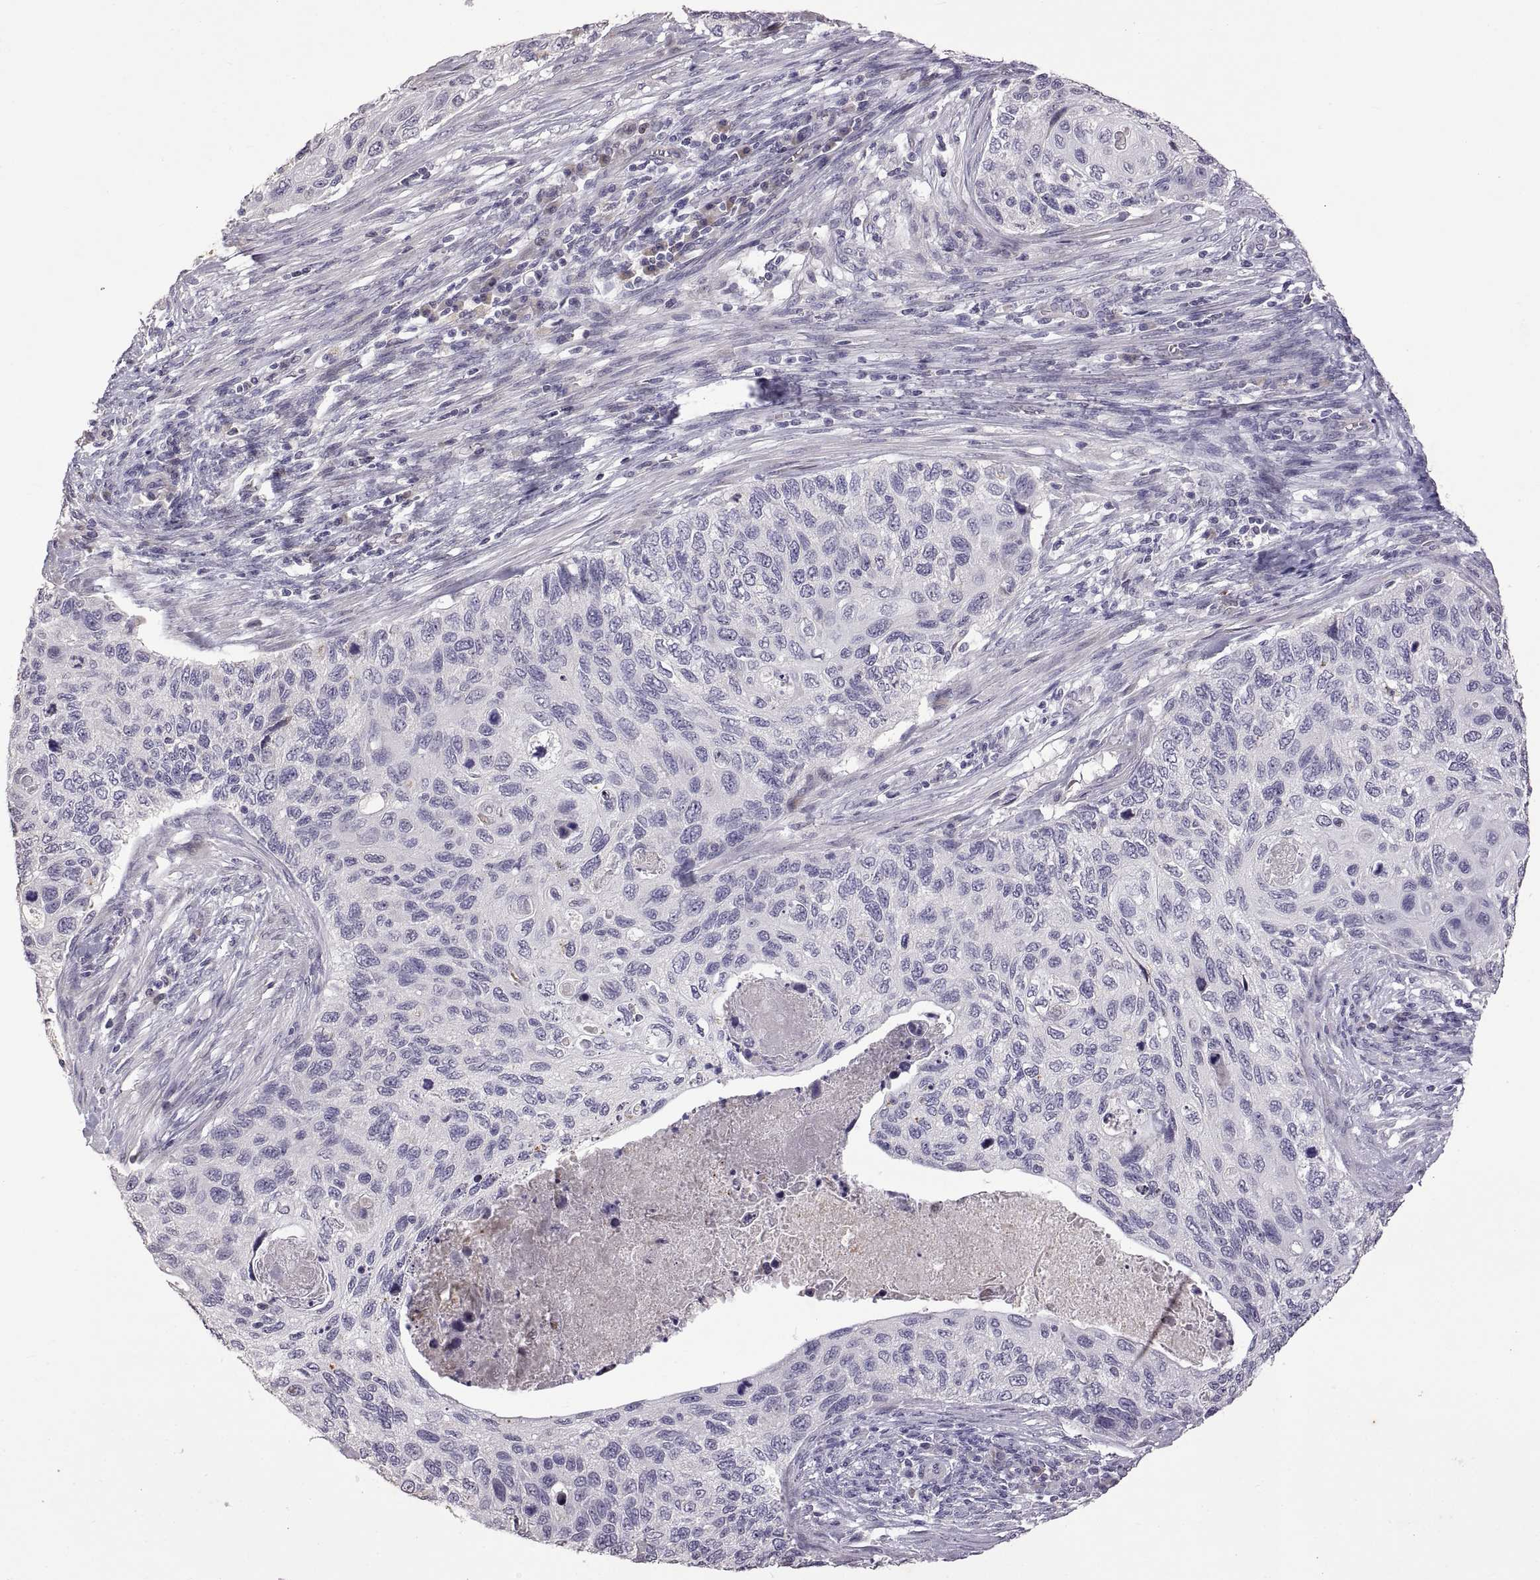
{"staining": {"intensity": "negative", "quantity": "none", "location": "none"}, "tissue": "cervical cancer", "cell_type": "Tumor cells", "image_type": "cancer", "snomed": [{"axis": "morphology", "description": "Squamous cell carcinoma, NOS"}, {"axis": "topography", "description": "Cervix"}], "caption": "Immunohistochemical staining of human cervical cancer demonstrates no significant staining in tumor cells. Nuclei are stained in blue.", "gene": "DEFB136", "patient": {"sex": "female", "age": 70}}